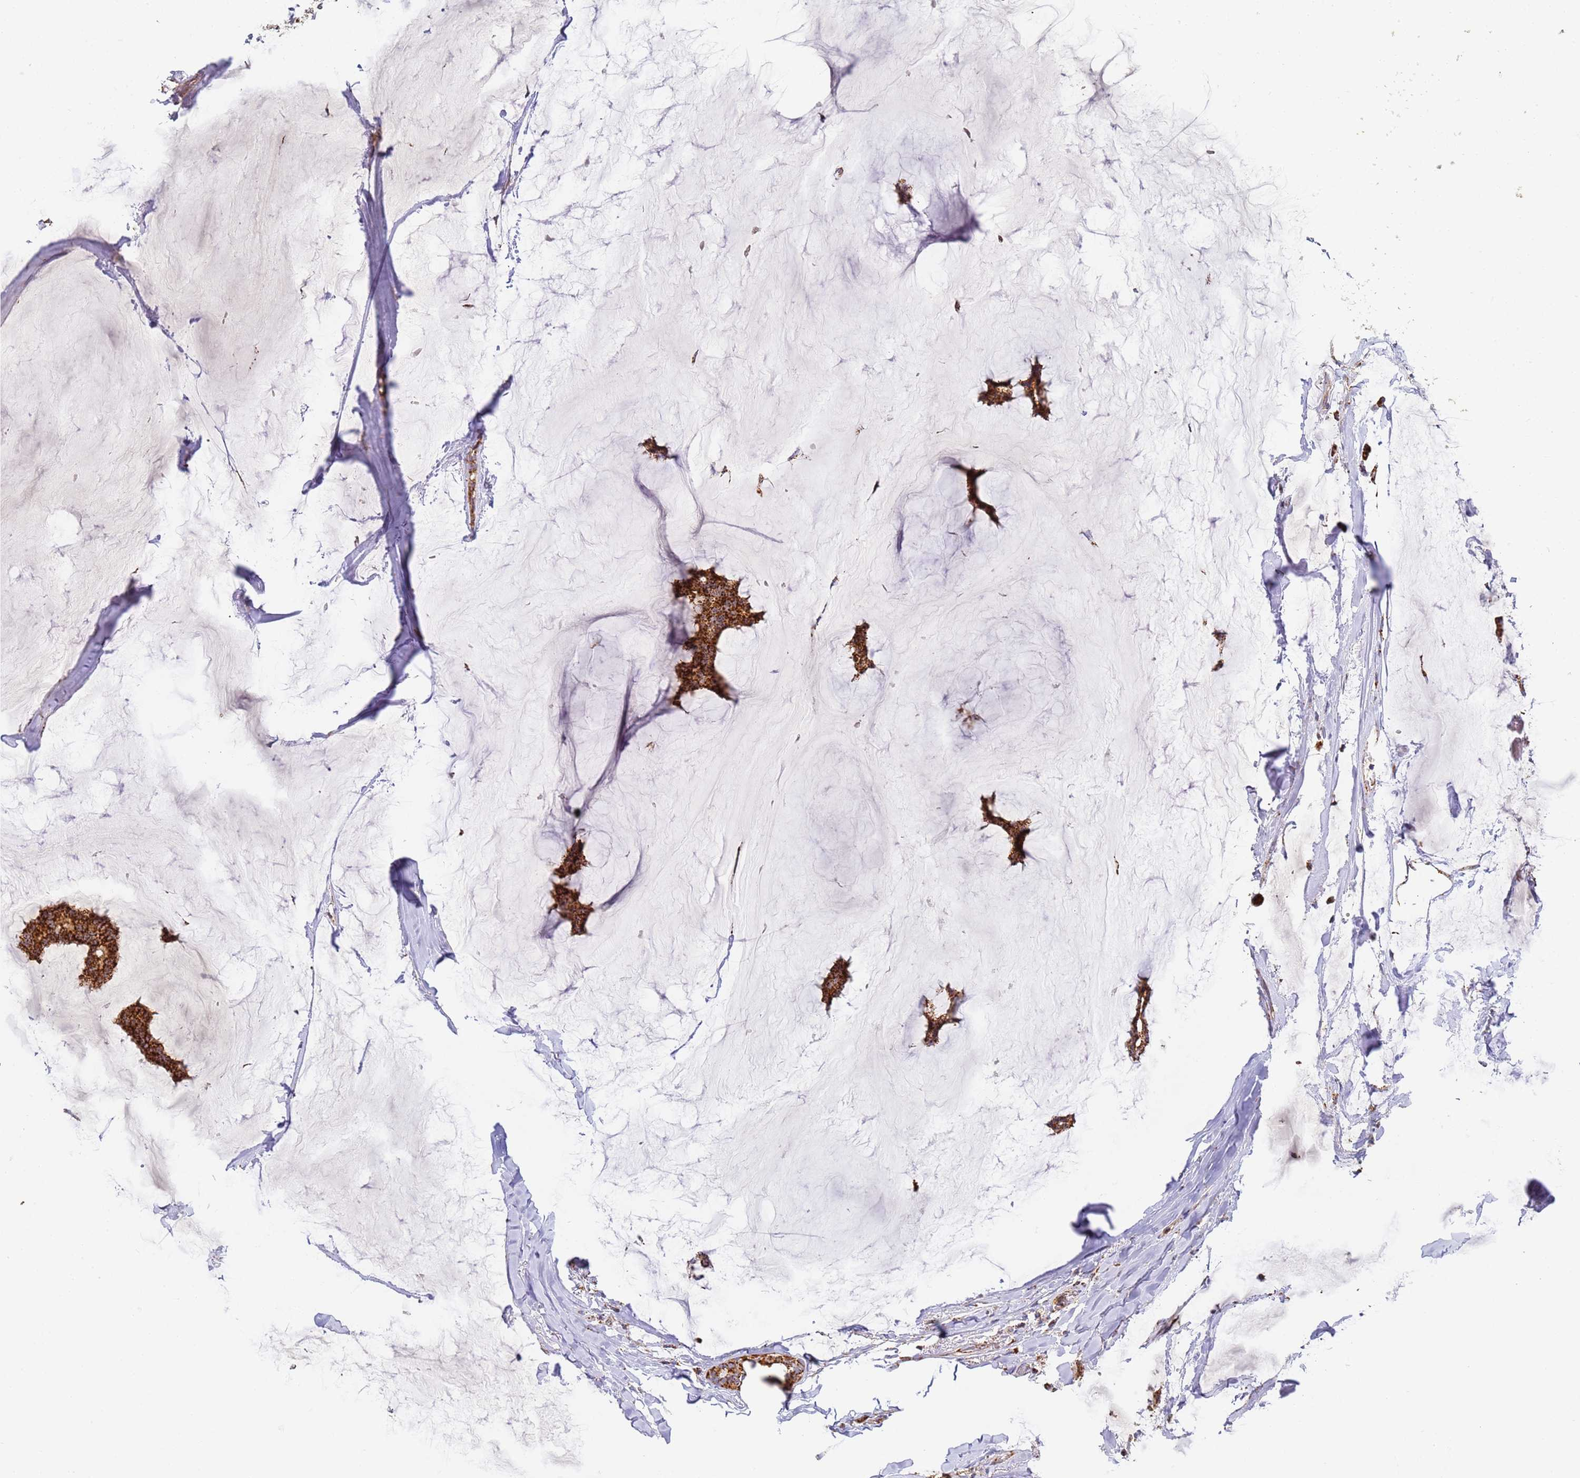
{"staining": {"intensity": "strong", "quantity": ">75%", "location": "cytoplasmic/membranous"}, "tissue": "breast cancer", "cell_type": "Tumor cells", "image_type": "cancer", "snomed": [{"axis": "morphology", "description": "Duct carcinoma"}, {"axis": "topography", "description": "Breast"}], "caption": "Human breast cancer stained with a protein marker exhibits strong staining in tumor cells.", "gene": "FRG2C", "patient": {"sex": "female", "age": 93}}